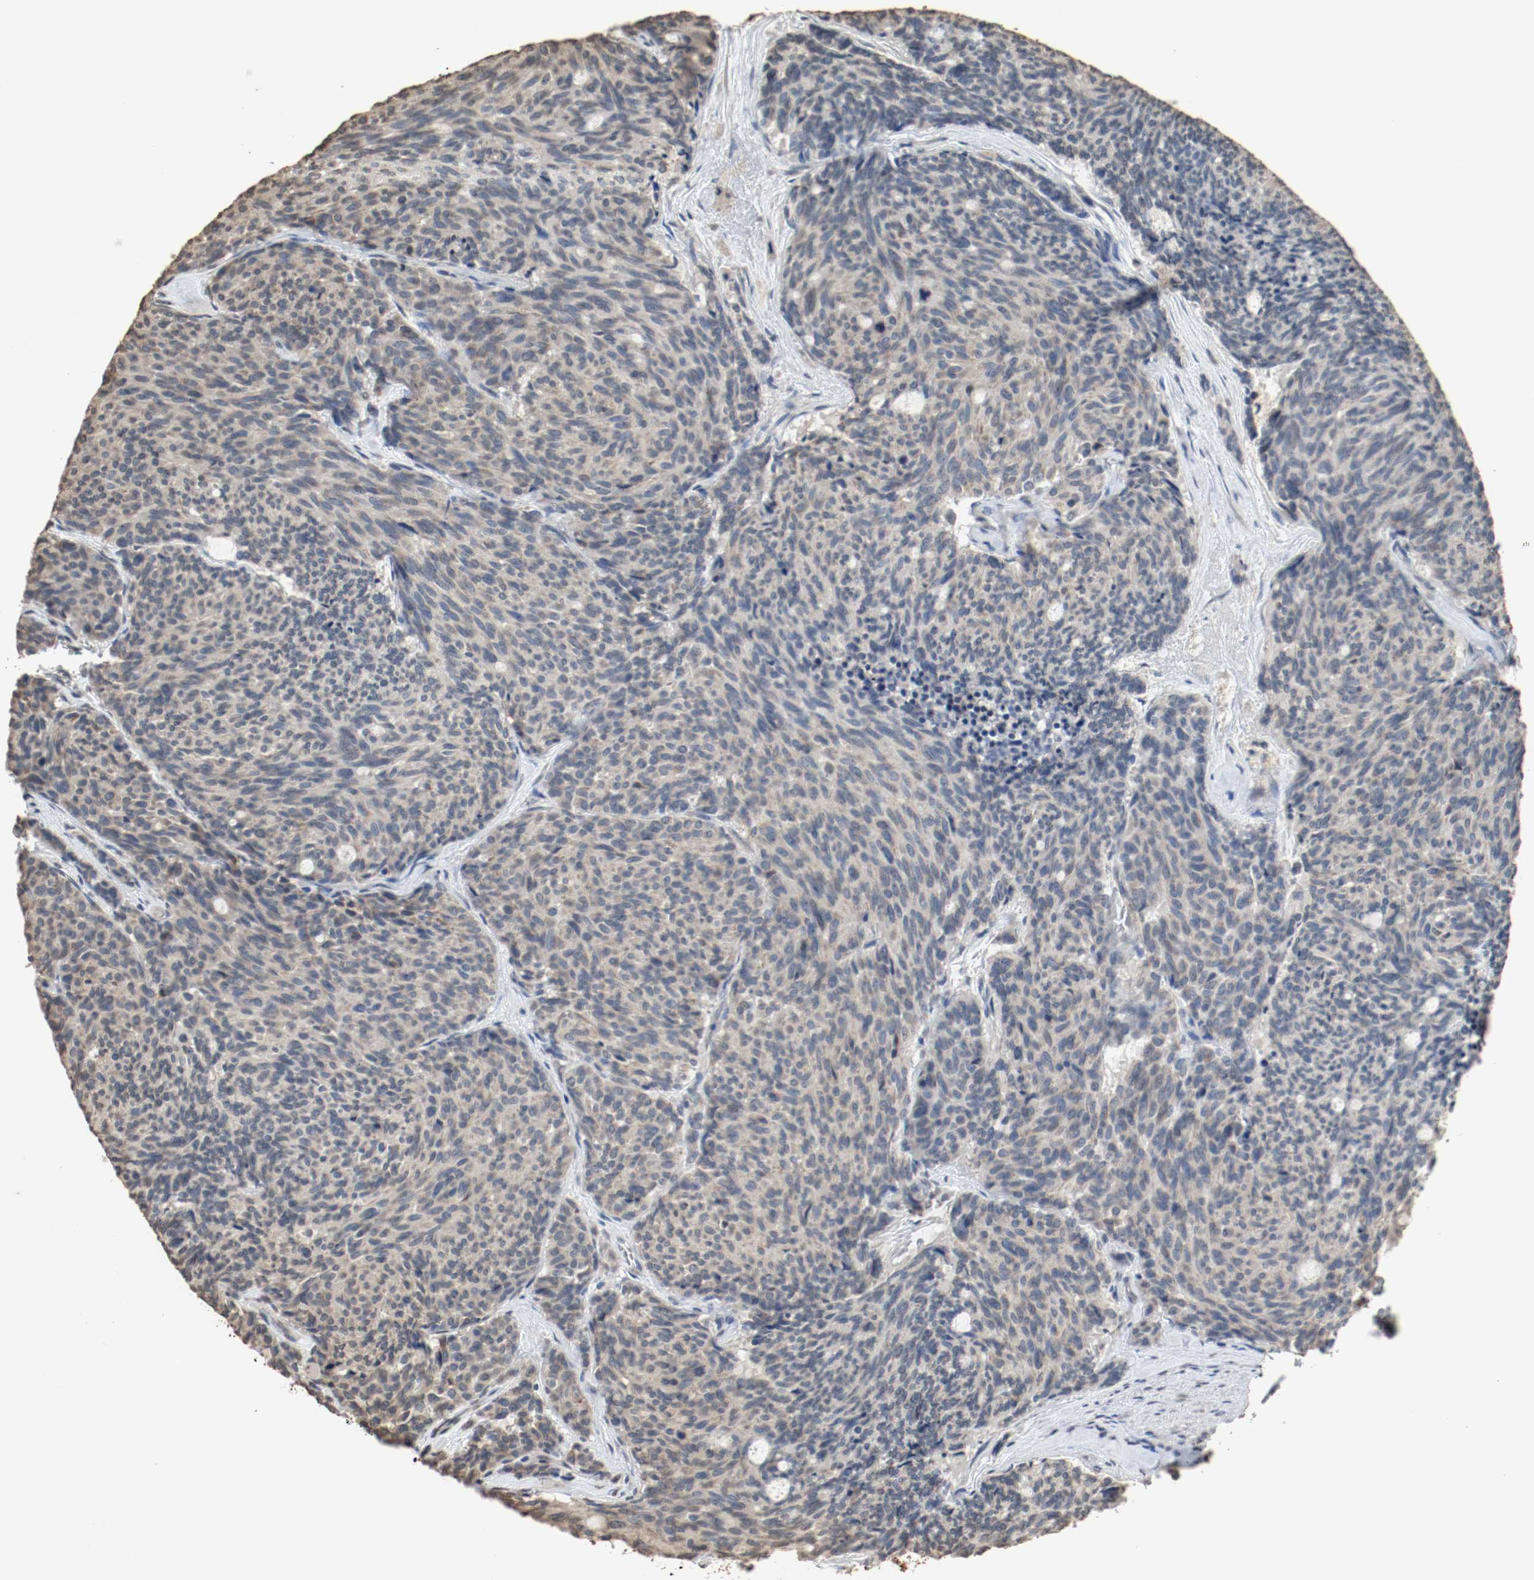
{"staining": {"intensity": "weak", "quantity": ">75%", "location": "cytoplasmic/membranous"}, "tissue": "carcinoid", "cell_type": "Tumor cells", "image_type": "cancer", "snomed": [{"axis": "morphology", "description": "Carcinoid, malignant, NOS"}, {"axis": "topography", "description": "Pancreas"}], "caption": "A photomicrograph of malignant carcinoid stained for a protein demonstrates weak cytoplasmic/membranous brown staining in tumor cells. Nuclei are stained in blue.", "gene": "RTN4", "patient": {"sex": "female", "age": 54}}